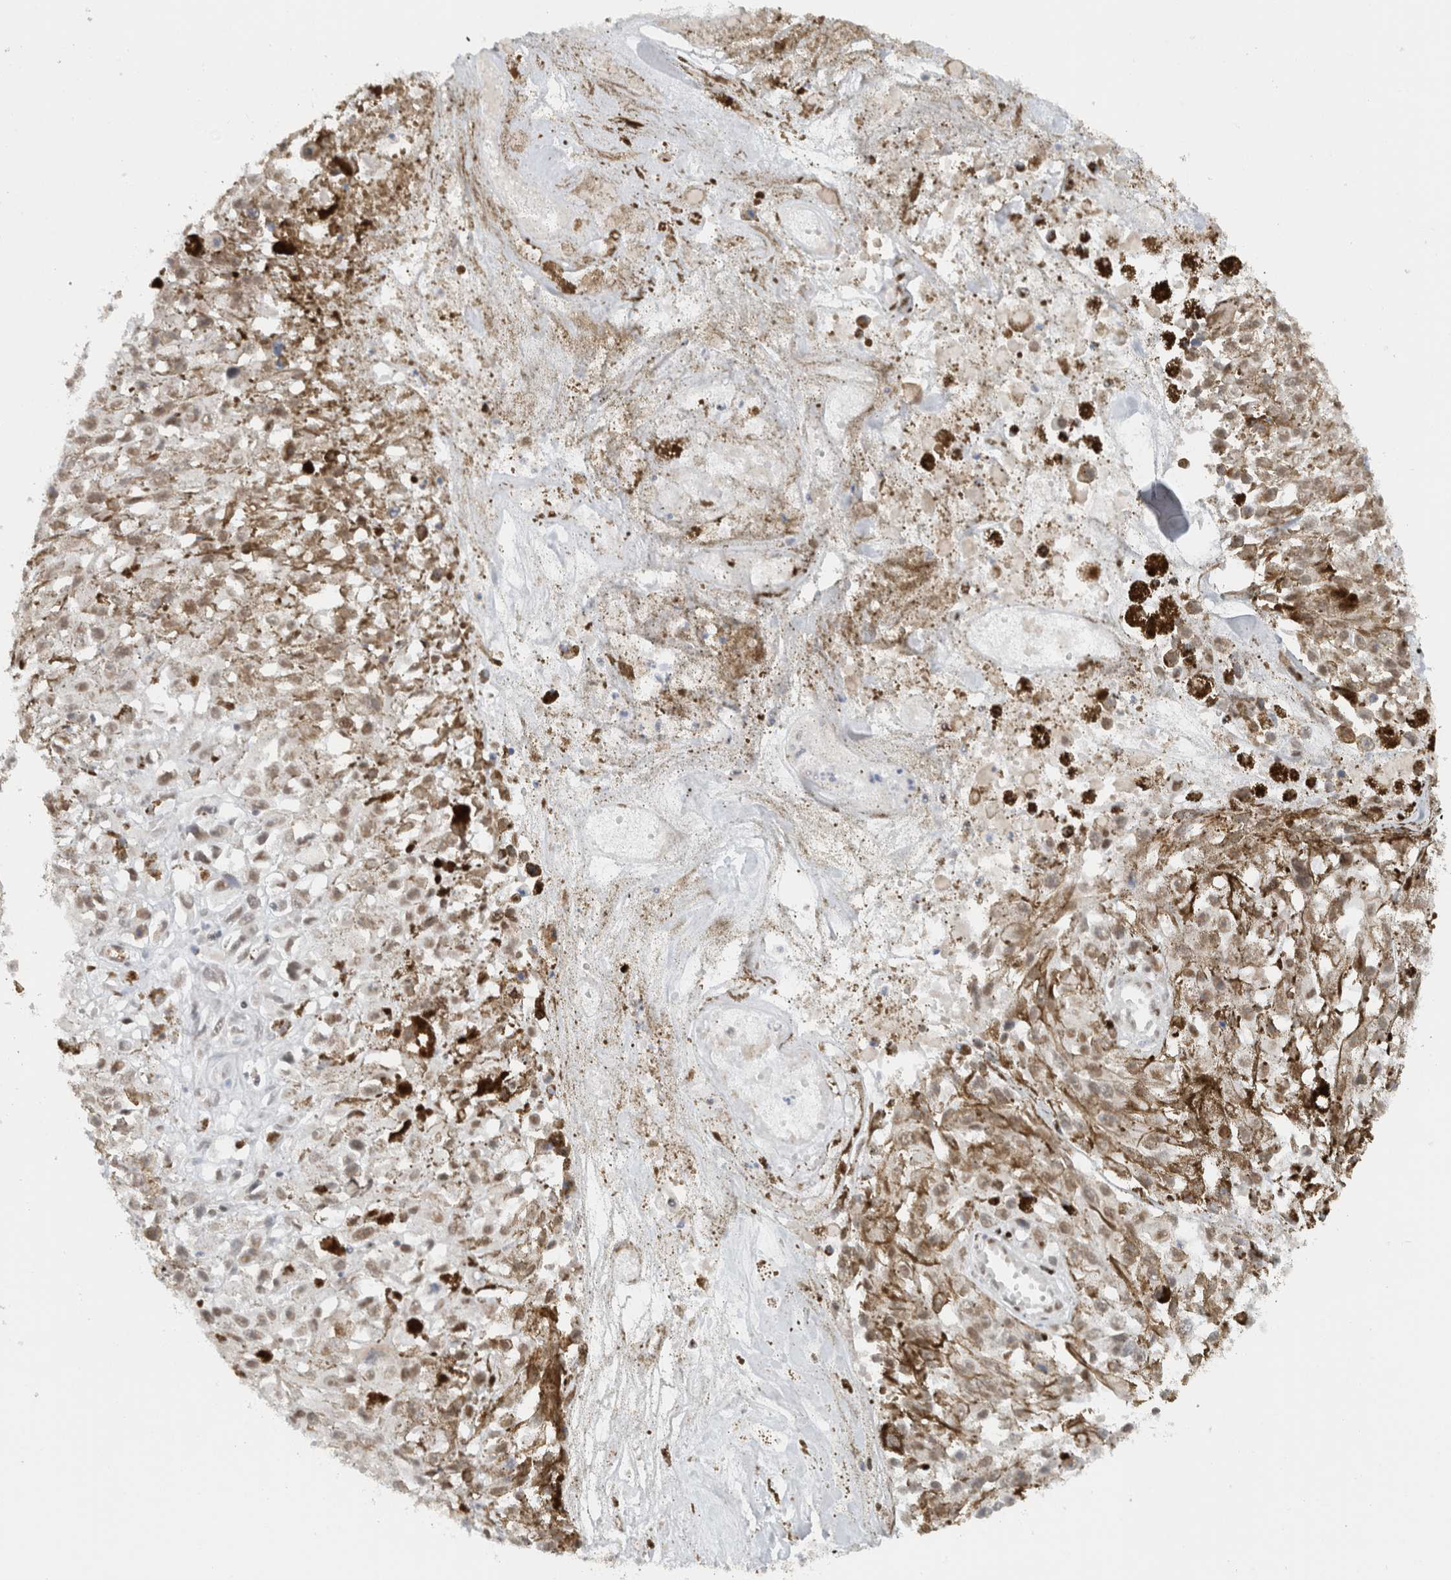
{"staining": {"intensity": "weak", "quantity": ">75%", "location": "cytoplasmic/membranous,nuclear"}, "tissue": "melanoma", "cell_type": "Tumor cells", "image_type": "cancer", "snomed": [{"axis": "morphology", "description": "Malignant melanoma, Metastatic site"}, {"axis": "topography", "description": "Lymph node"}], "caption": "Immunohistochemistry of human melanoma reveals low levels of weak cytoplasmic/membranous and nuclear expression in approximately >75% of tumor cells.", "gene": "HNRNPR", "patient": {"sex": "male", "age": 59}}